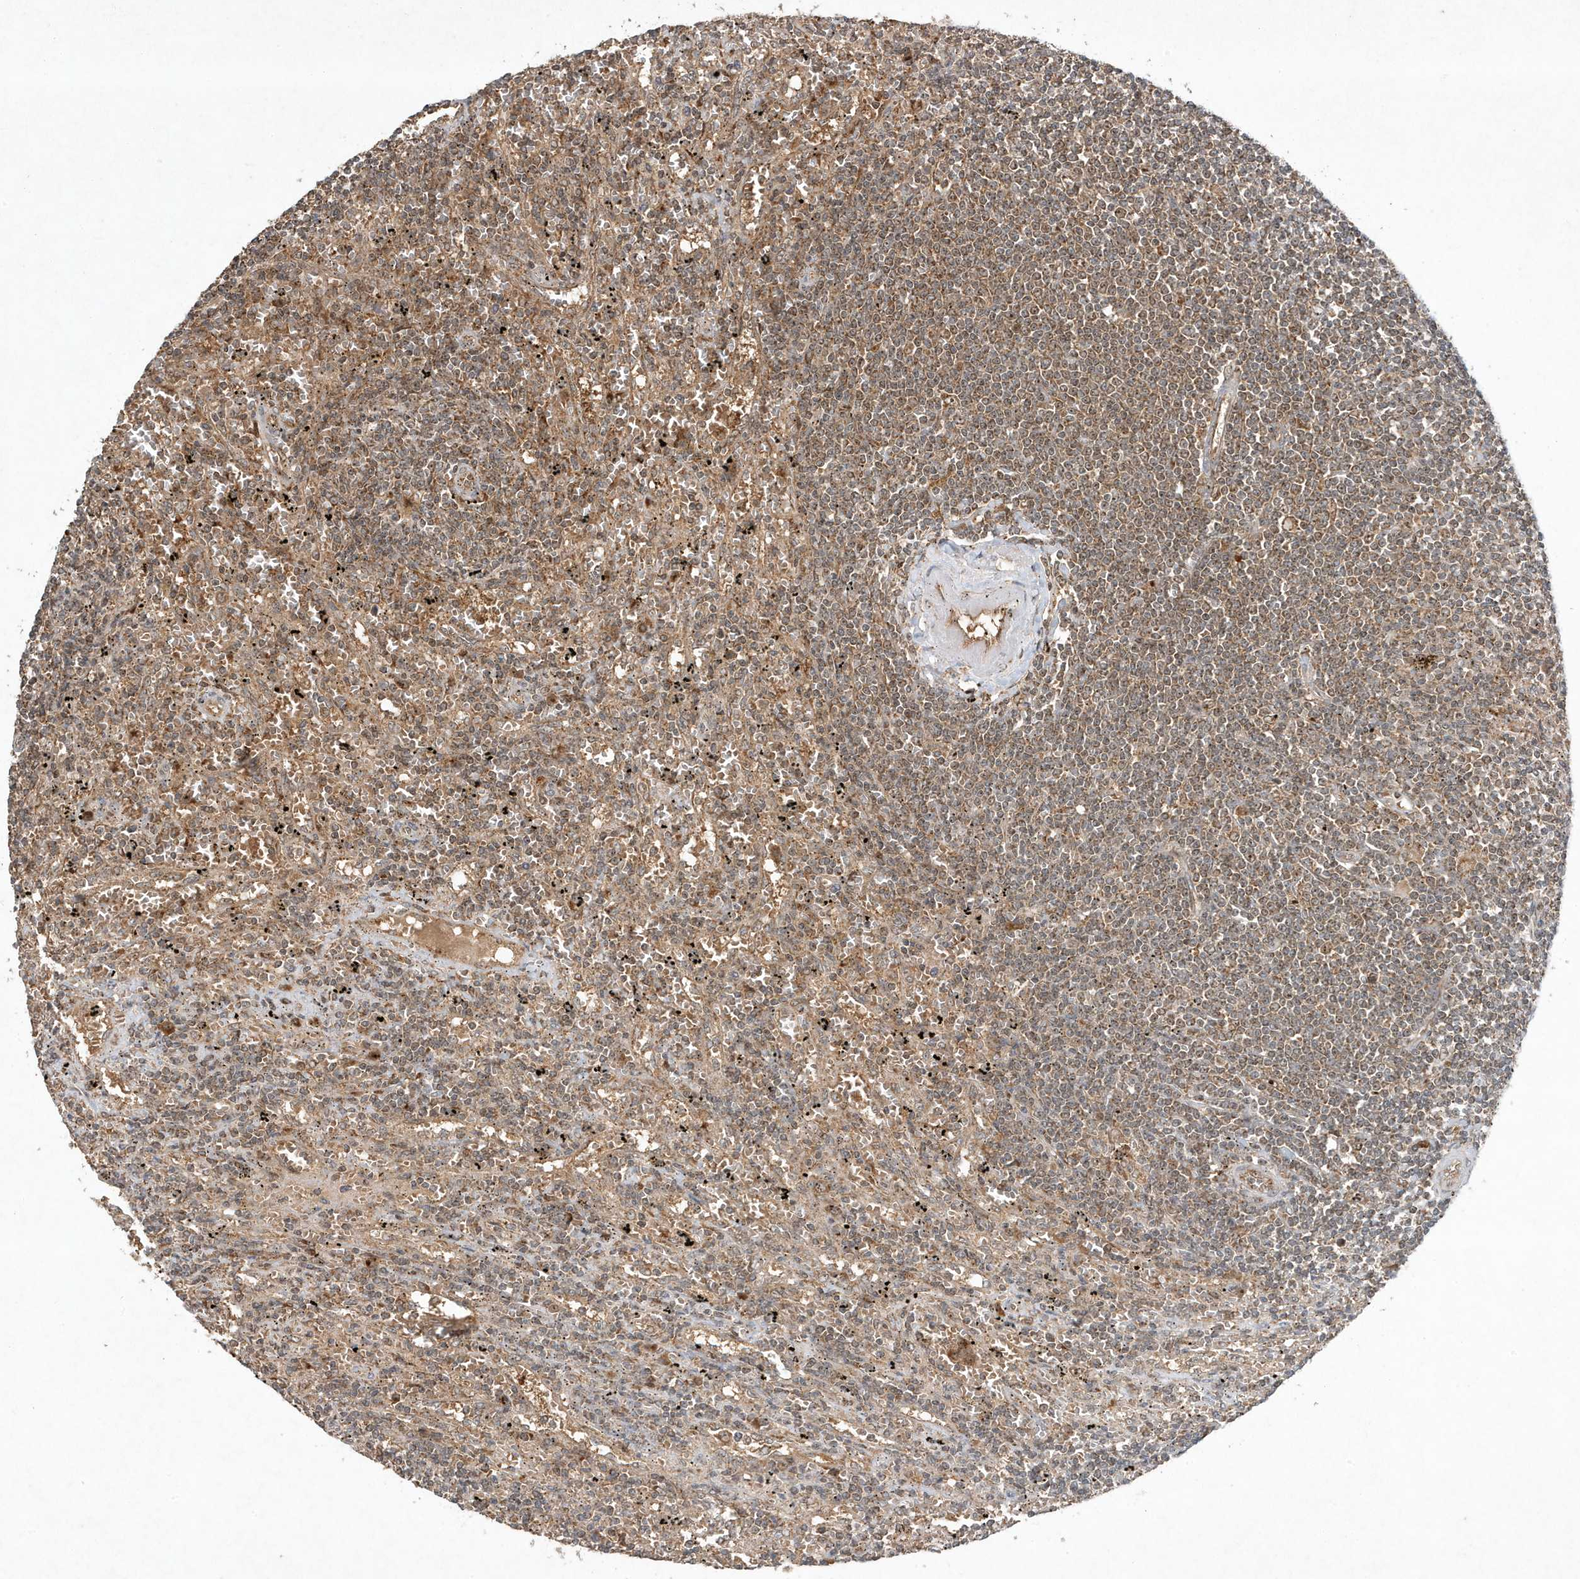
{"staining": {"intensity": "moderate", "quantity": ">75%", "location": "cytoplasmic/membranous,nuclear"}, "tissue": "lymphoma", "cell_type": "Tumor cells", "image_type": "cancer", "snomed": [{"axis": "morphology", "description": "Malignant lymphoma, non-Hodgkin's type, Low grade"}, {"axis": "topography", "description": "Spleen"}], "caption": "An image of human lymphoma stained for a protein demonstrates moderate cytoplasmic/membranous and nuclear brown staining in tumor cells. The staining was performed using DAB (3,3'-diaminobenzidine), with brown indicating positive protein expression. Nuclei are stained blue with hematoxylin.", "gene": "ABCB9", "patient": {"sex": "male", "age": 76}}